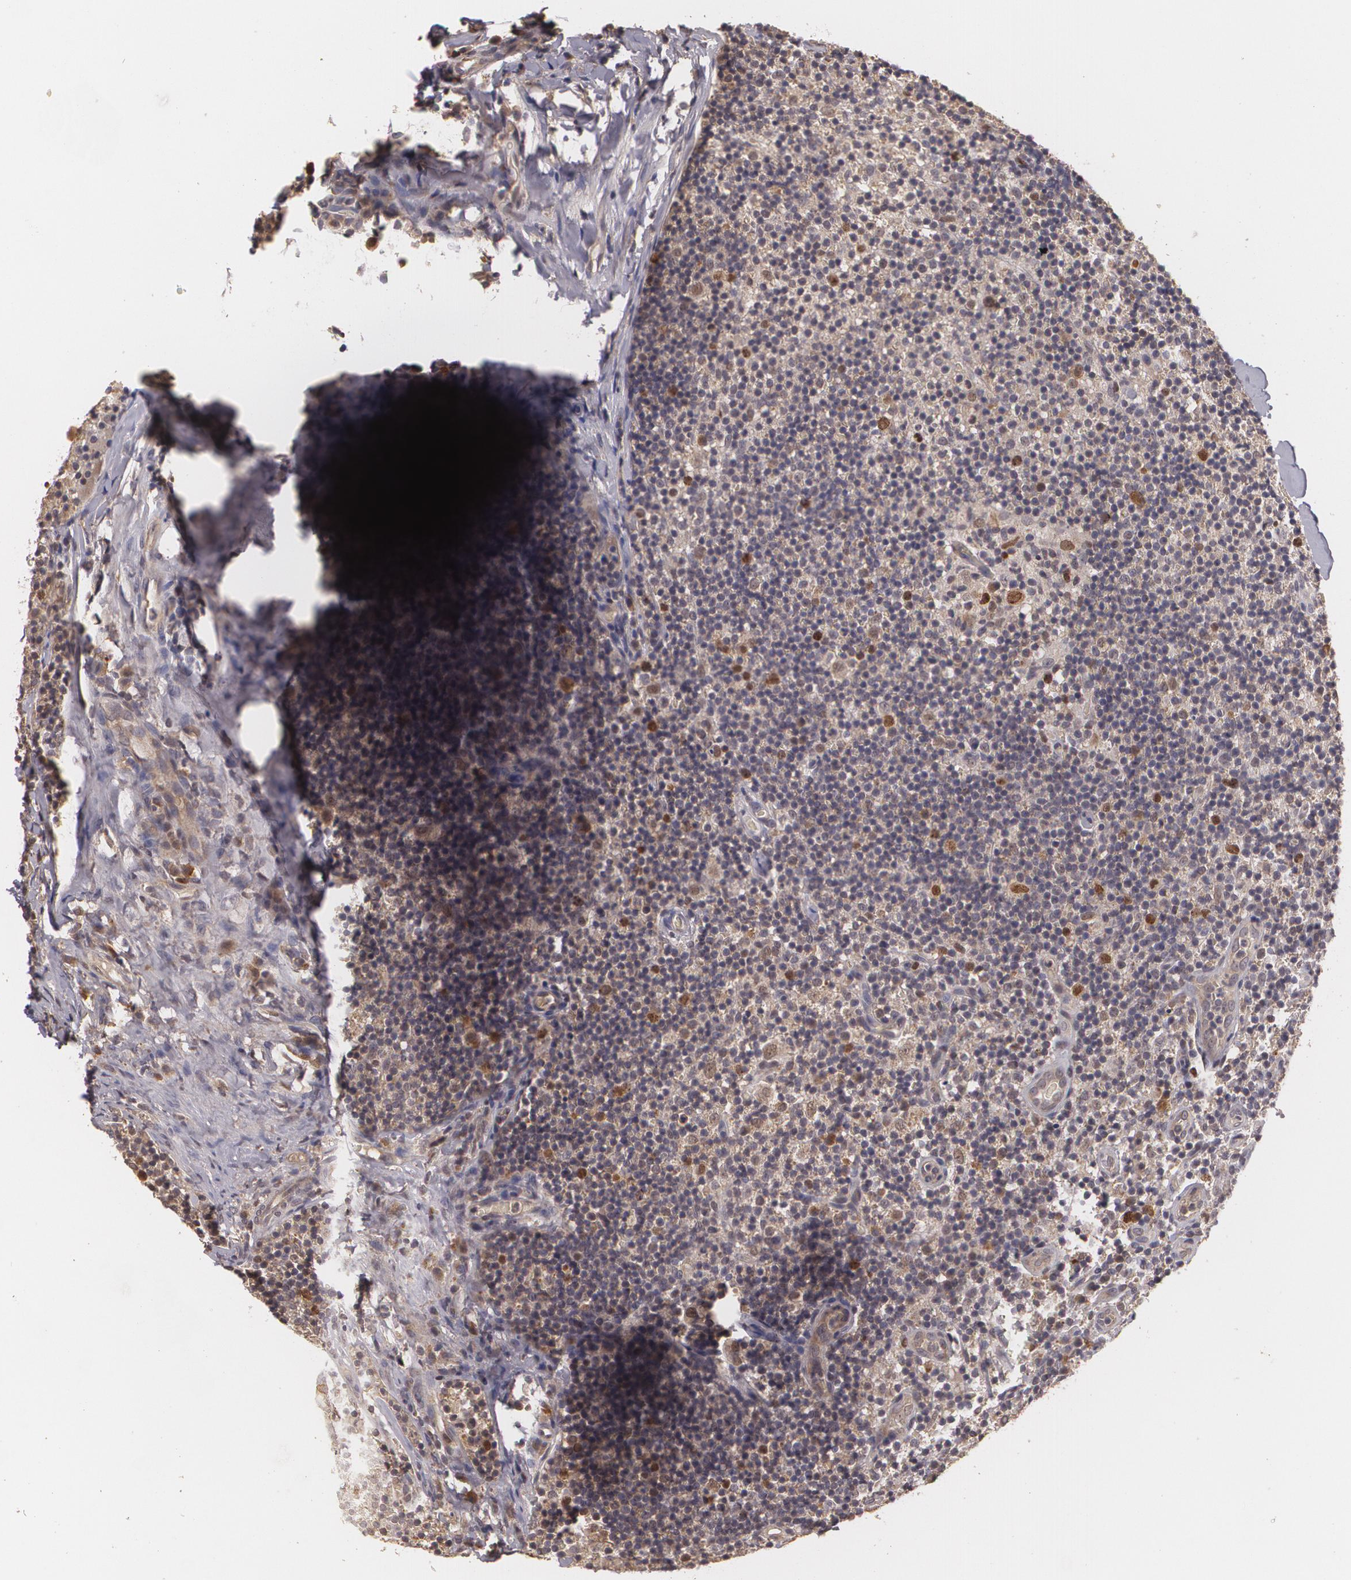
{"staining": {"intensity": "strong", "quantity": "25%-75%", "location": "nuclear"}, "tissue": "lymph node", "cell_type": "Germinal center cells", "image_type": "normal", "snomed": [{"axis": "morphology", "description": "Normal tissue, NOS"}, {"axis": "morphology", "description": "Inflammation, NOS"}, {"axis": "topography", "description": "Lymph node"}], "caption": "Protein expression analysis of benign lymph node reveals strong nuclear positivity in about 25%-75% of germinal center cells.", "gene": "BRCA1", "patient": {"sex": "male", "age": 46}}